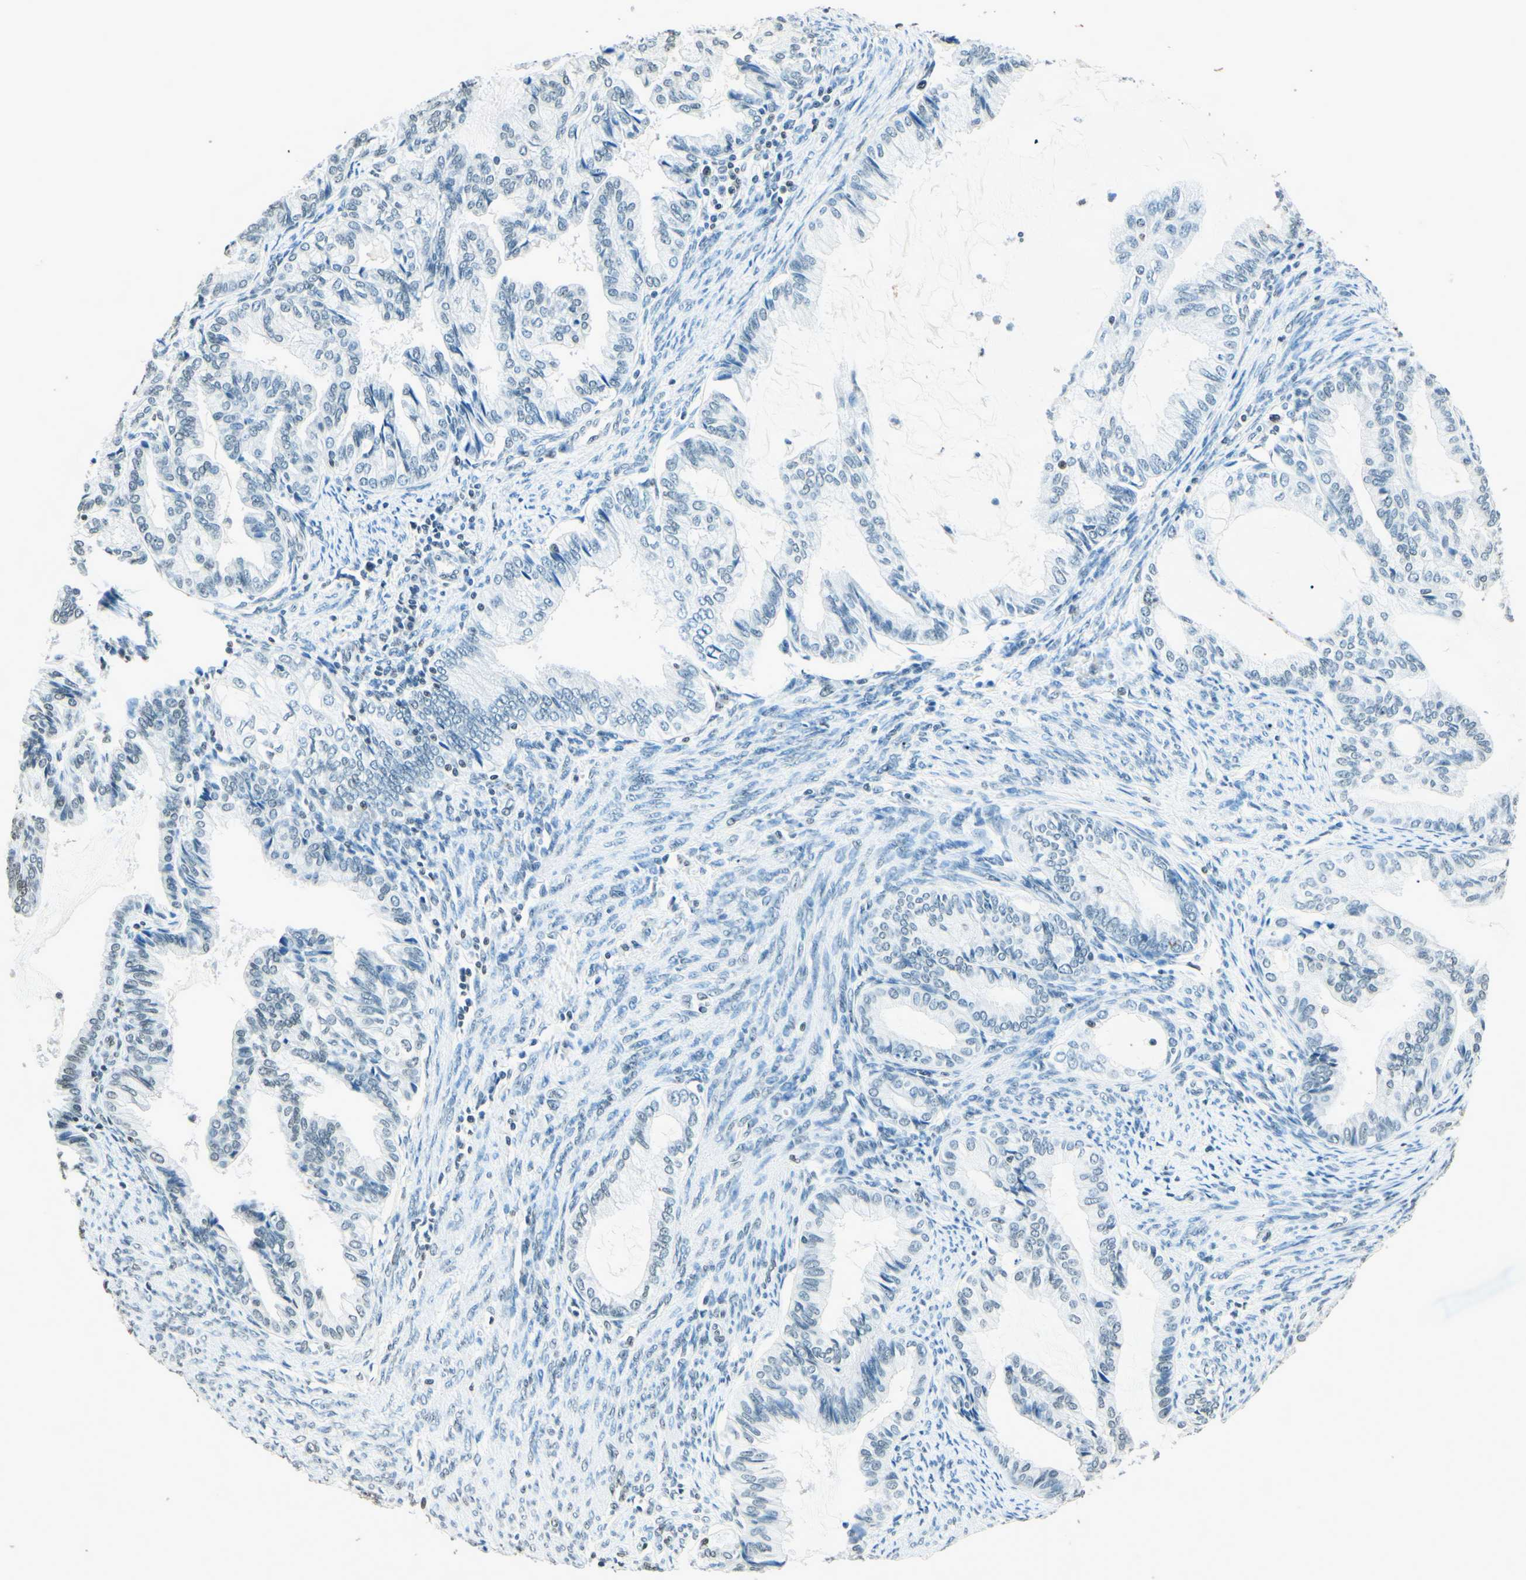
{"staining": {"intensity": "negative", "quantity": "none", "location": "none"}, "tissue": "endometrial cancer", "cell_type": "Tumor cells", "image_type": "cancer", "snomed": [{"axis": "morphology", "description": "Adenocarcinoma, NOS"}, {"axis": "topography", "description": "Endometrium"}], "caption": "Tumor cells are negative for protein expression in human endometrial cancer. (Immunohistochemistry (ihc), brightfield microscopy, high magnification).", "gene": "MSH2", "patient": {"sex": "female", "age": 86}}